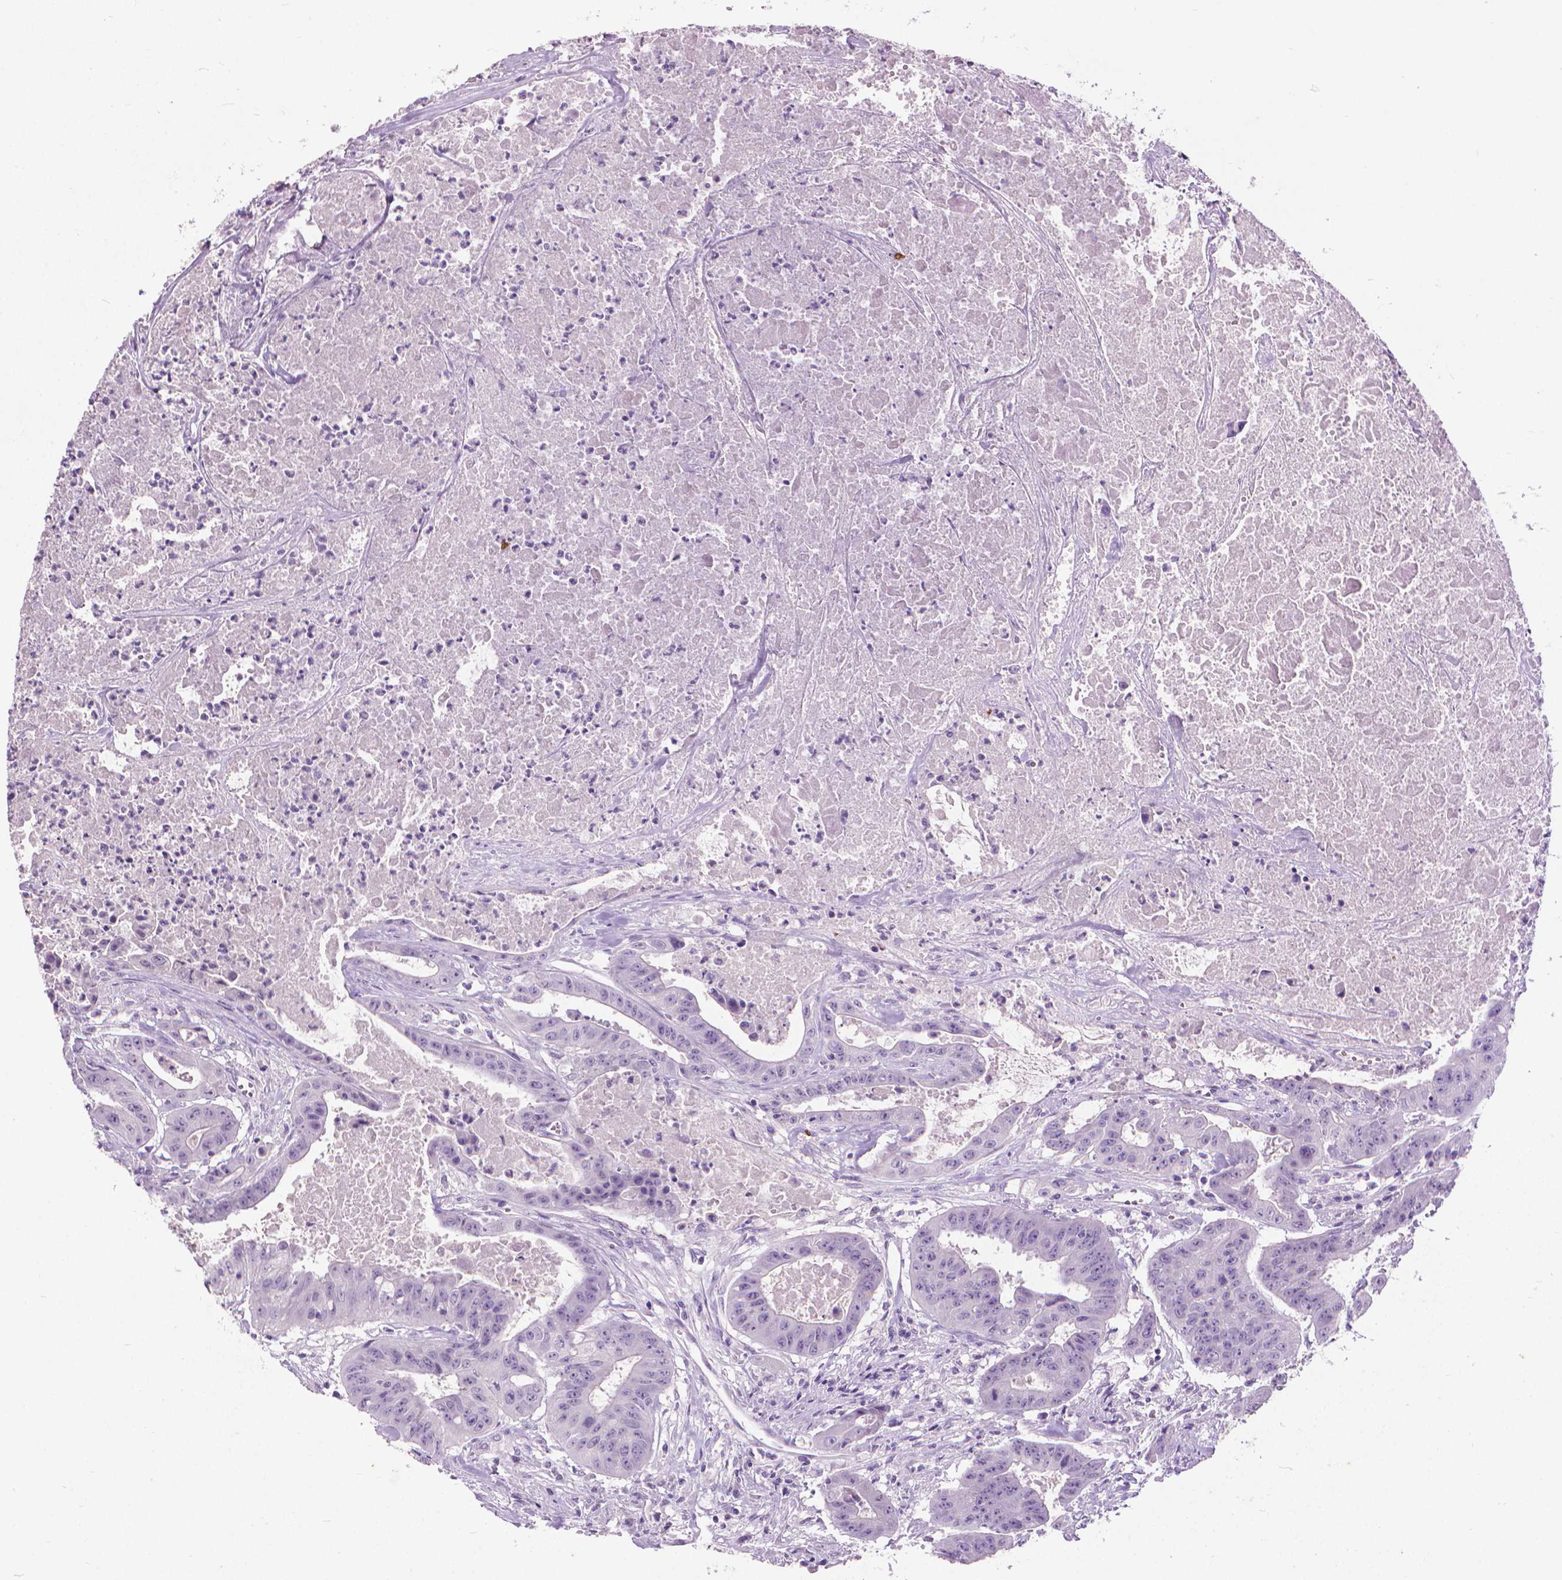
{"staining": {"intensity": "negative", "quantity": "none", "location": "none"}, "tissue": "colorectal cancer", "cell_type": "Tumor cells", "image_type": "cancer", "snomed": [{"axis": "morphology", "description": "Adenocarcinoma, NOS"}, {"axis": "topography", "description": "Colon"}], "caption": "Immunohistochemistry histopathology image of neoplastic tissue: human colorectal adenocarcinoma stained with DAB demonstrates no significant protein positivity in tumor cells.", "gene": "KRT5", "patient": {"sex": "male", "age": 33}}